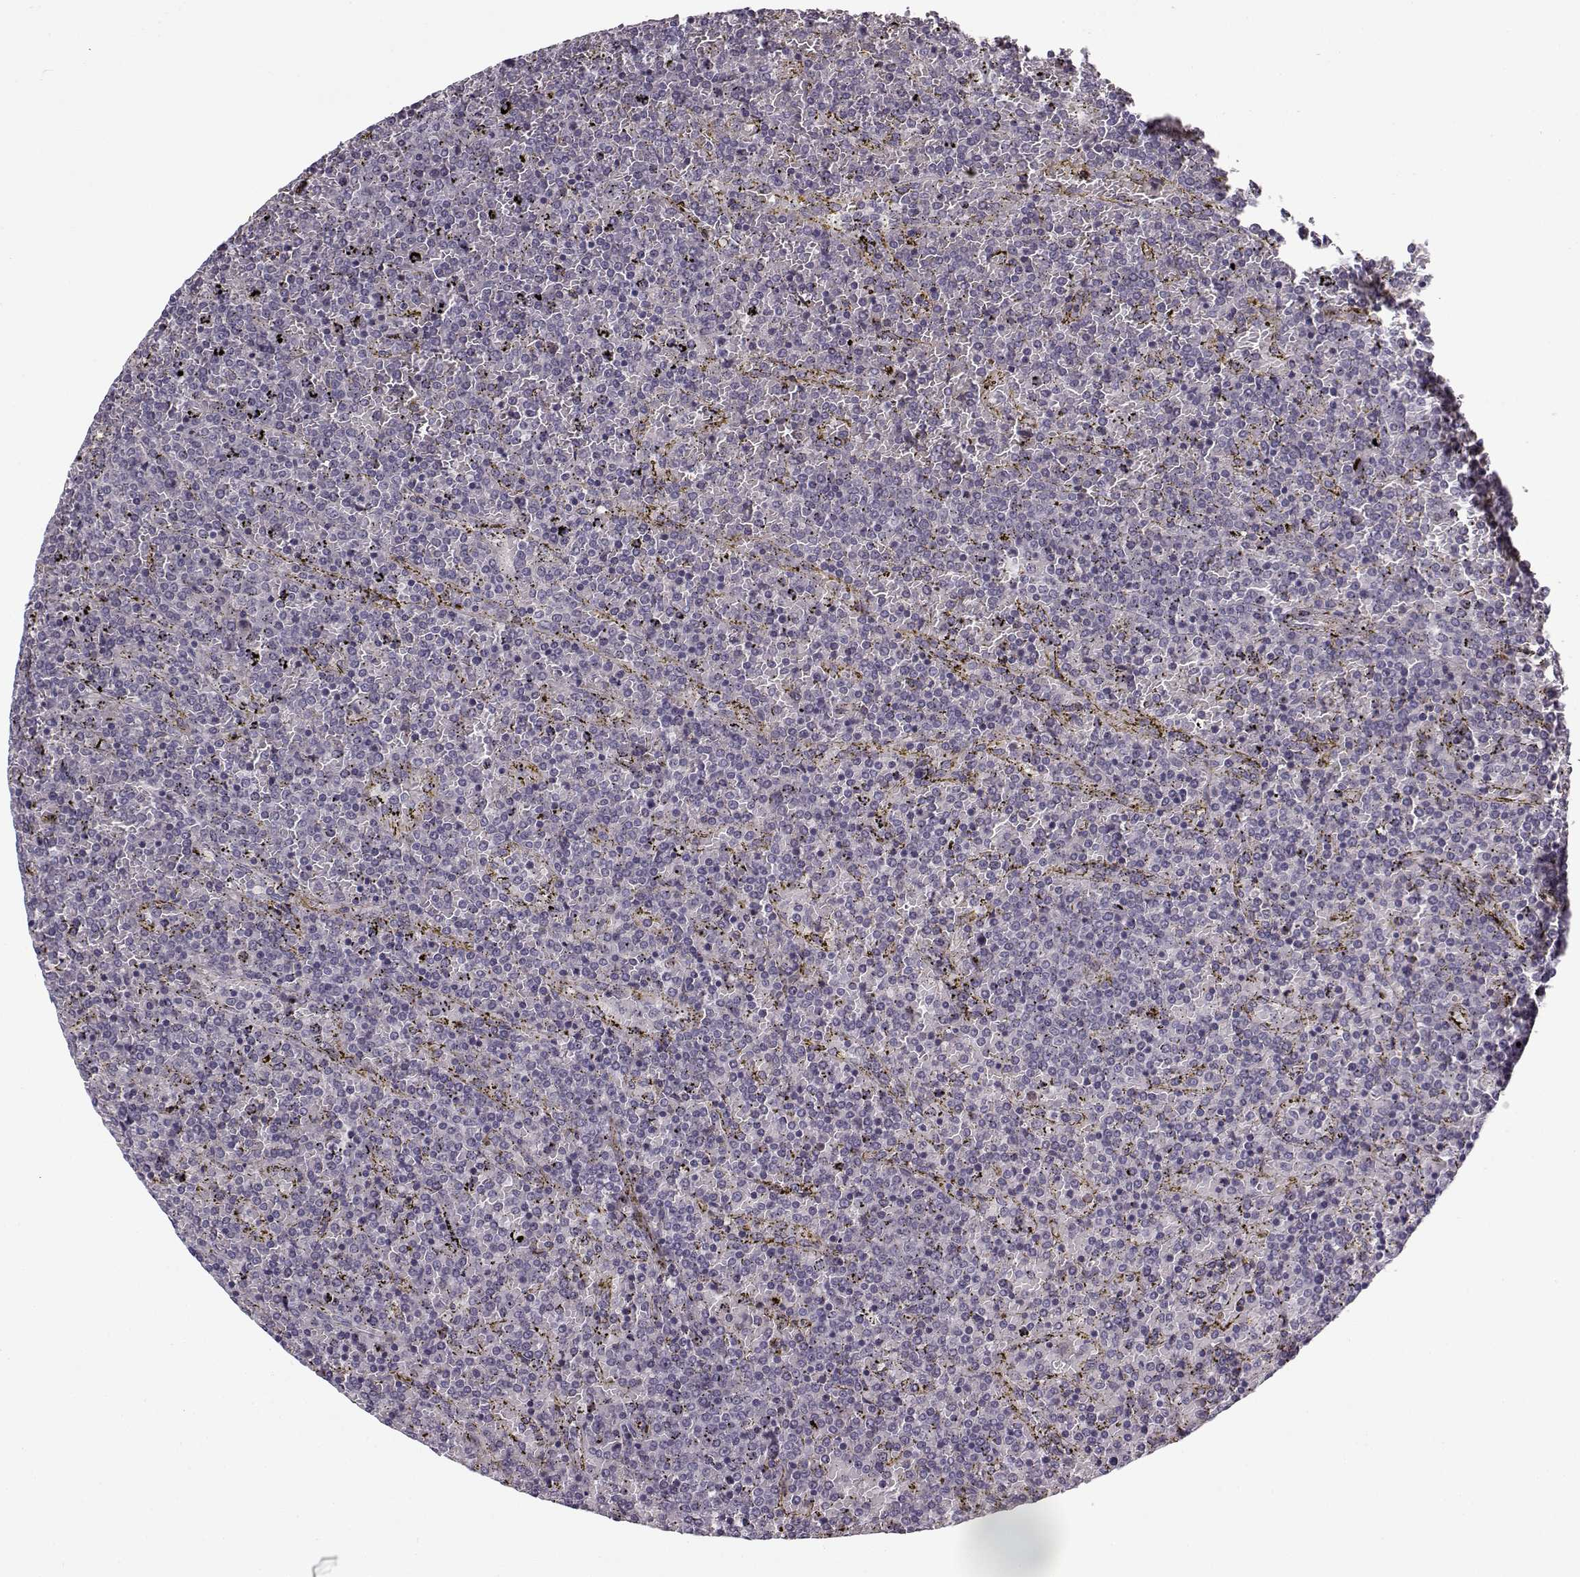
{"staining": {"intensity": "negative", "quantity": "none", "location": "none"}, "tissue": "lymphoma", "cell_type": "Tumor cells", "image_type": "cancer", "snomed": [{"axis": "morphology", "description": "Malignant lymphoma, non-Hodgkin's type, Low grade"}, {"axis": "topography", "description": "Spleen"}], "caption": "A high-resolution micrograph shows IHC staining of lymphoma, which exhibits no significant staining in tumor cells.", "gene": "PNMT", "patient": {"sex": "female", "age": 77}}